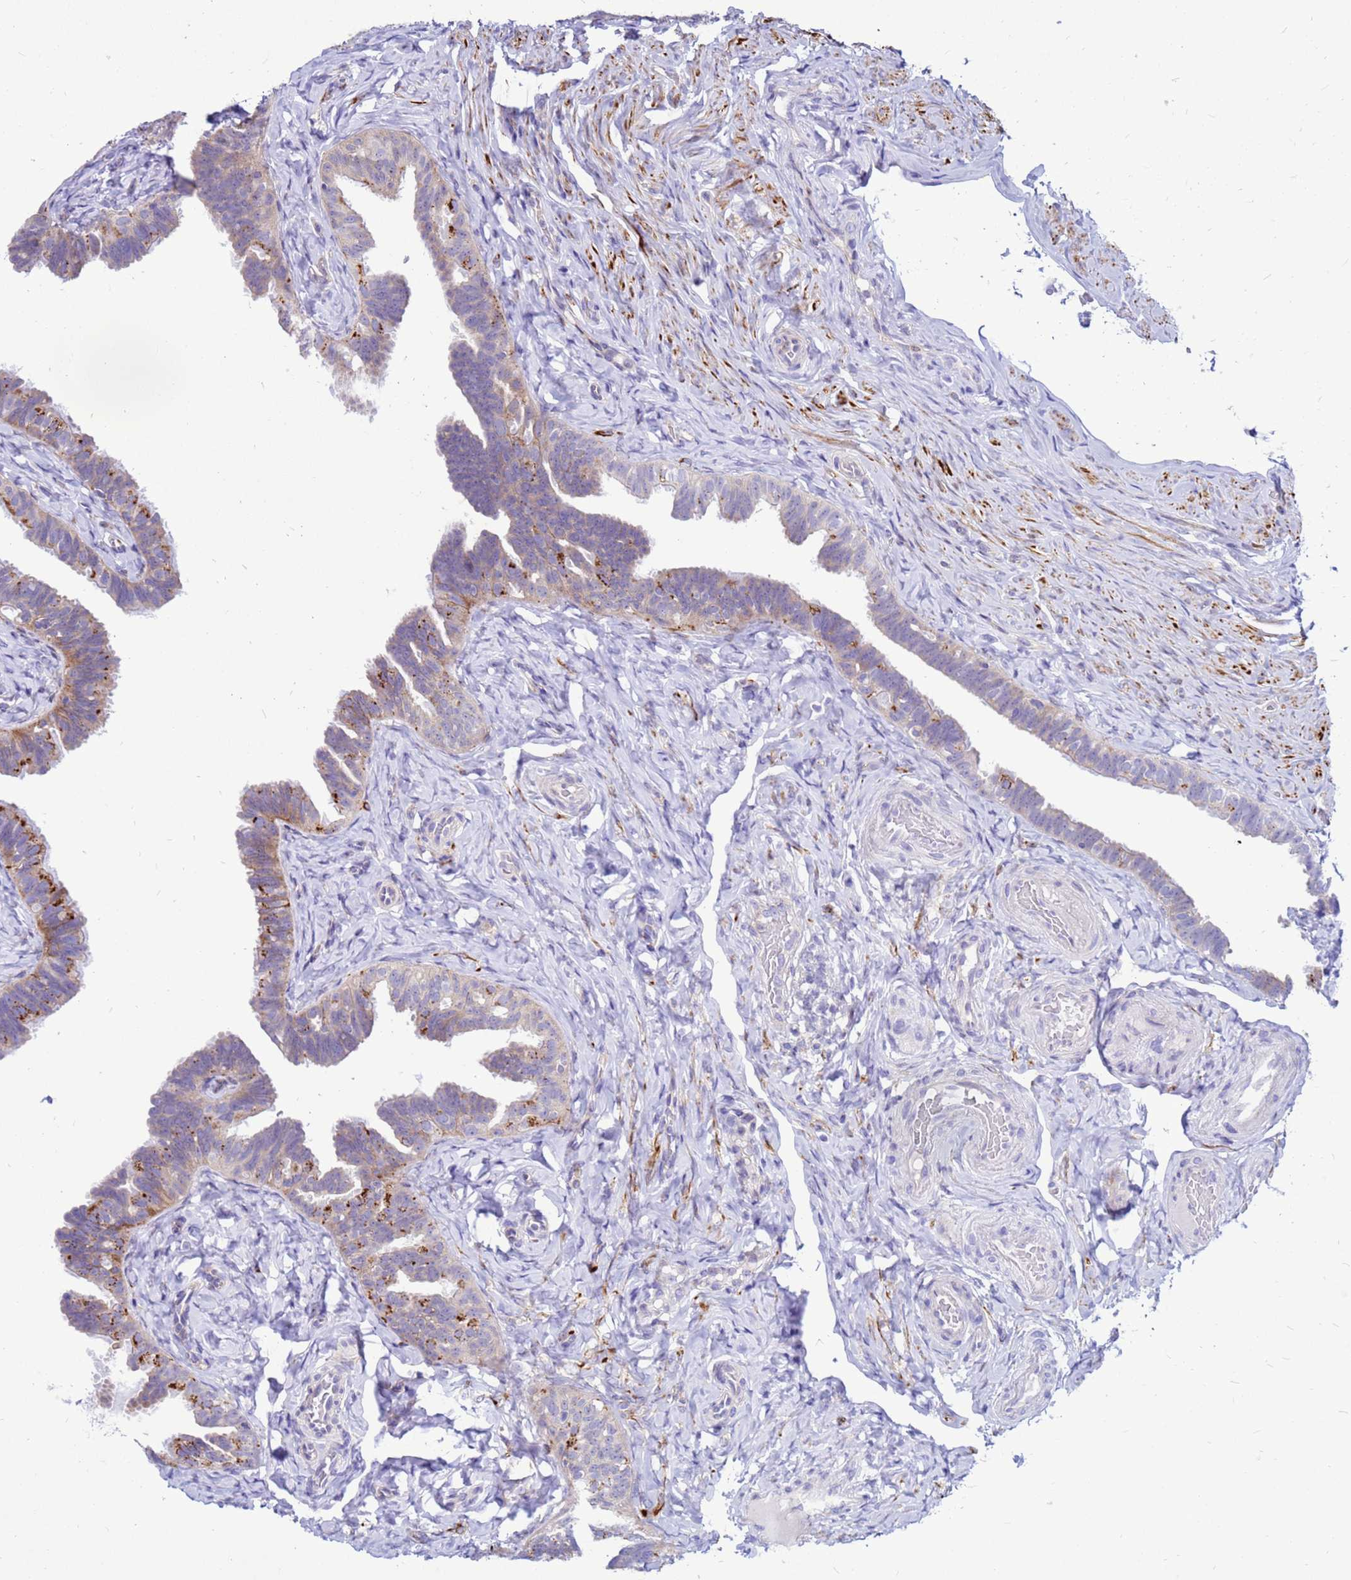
{"staining": {"intensity": "moderate", "quantity": "25%-75%", "location": "cytoplasmic/membranous"}, "tissue": "fallopian tube", "cell_type": "Glandular cells", "image_type": "normal", "snomed": [{"axis": "morphology", "description": "Normal tissue, NOS"}, {"axis": "topography", "description": "Fallopian tube"}], "caption": "There is medium levels of moderate cytoplasmic/membranous expression in glandular cells of benign fallopian tube, as demonstrated by immunohistochemical staining (brown color).", "gene": "FHIP1A", "patient": {"sex": "female", "age": 65}}